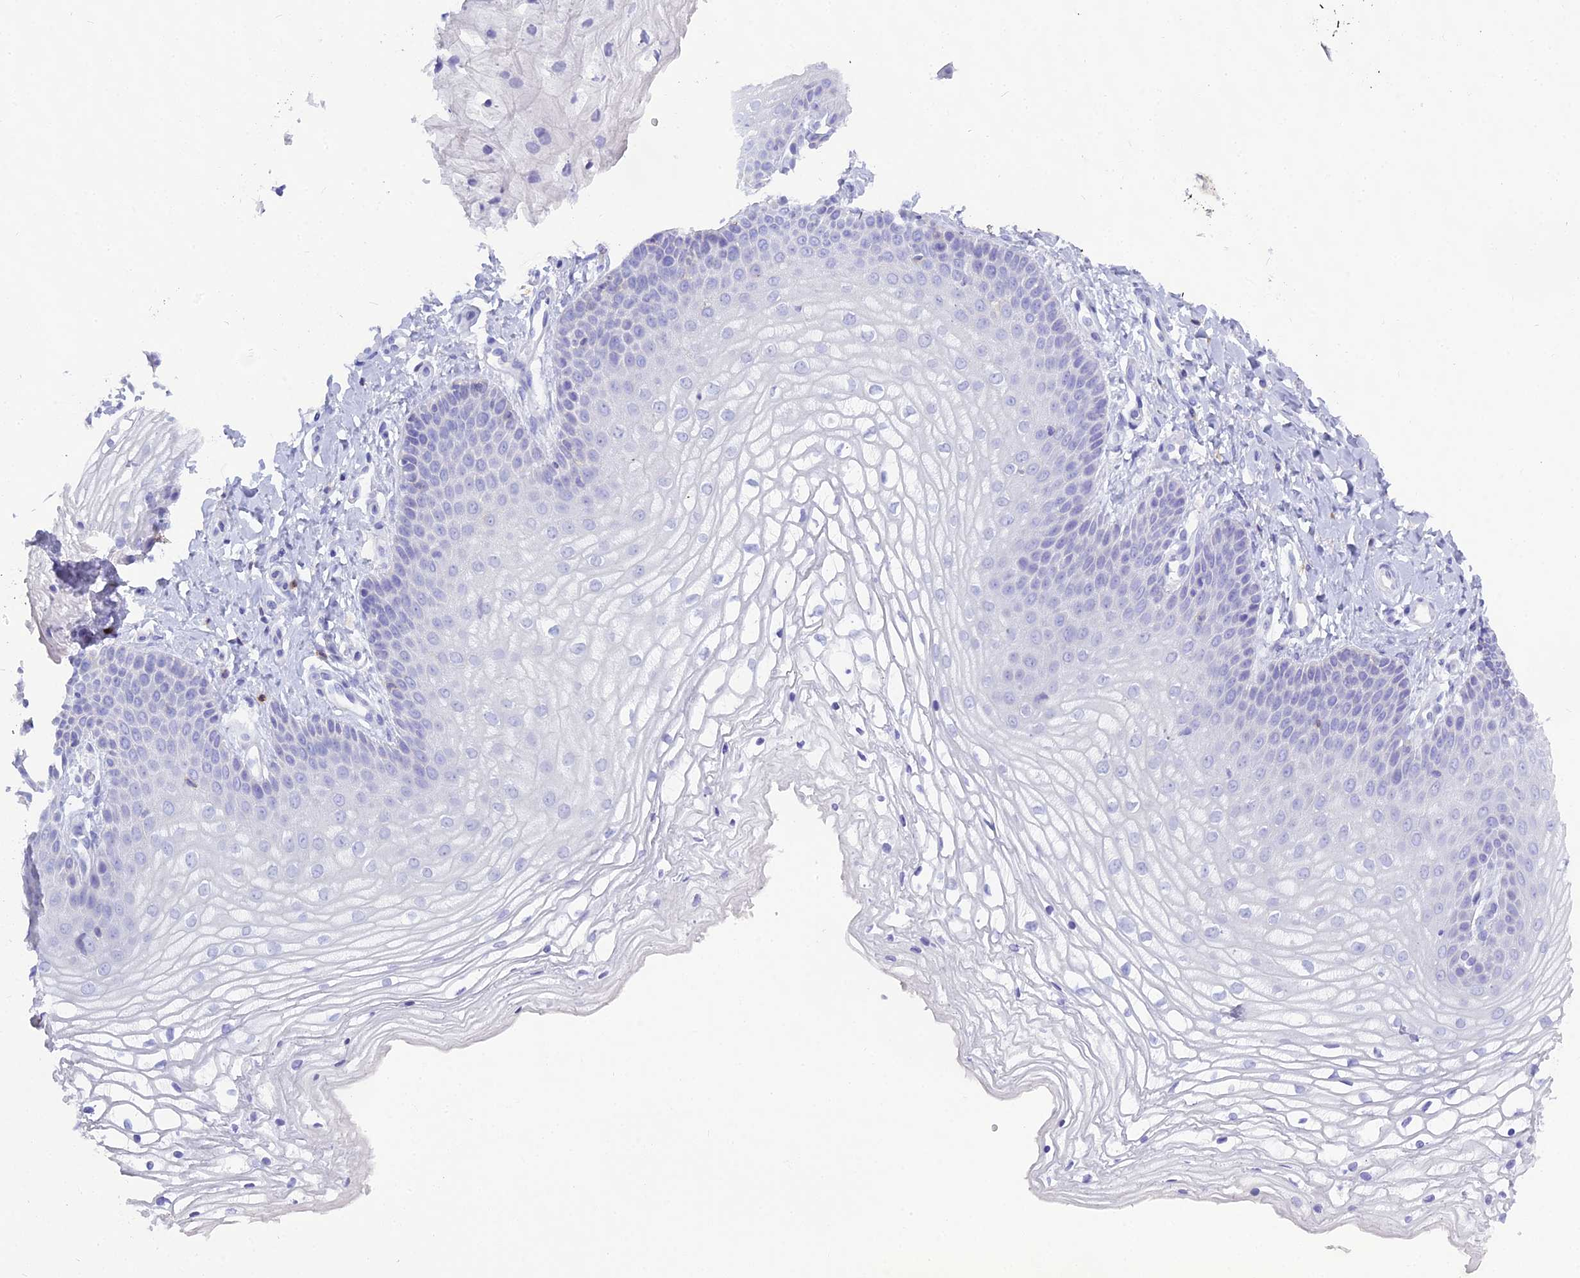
{"staining": {"intensity": "negative", "quantity": "none", "location": "none"}, "tissue": "vagina", "cell_type": "Squamous epithelial cells", "image_type": "normal", "snomed": [{"axis": "morphology", "description": "Normal tissue, NOS"}, {"axis": "topography", "description": "Vagina"}], "caption": "High magnification brightfield microscopy of benign vagina stained with DAB (3,3'-diaminobenzidine) (brown) and counterstained with hematoxylin (blue): squamous epithelial cells show no significant staining. The staining was performed using DAB (3,3'-diaminobenzidine) to visualize the protein expression in brown, while the nuclei were stained in blue with hematoxylin (Magnification: 20x).", "gene": "CD5", "patient": {"sex": "female", "age": 68}}